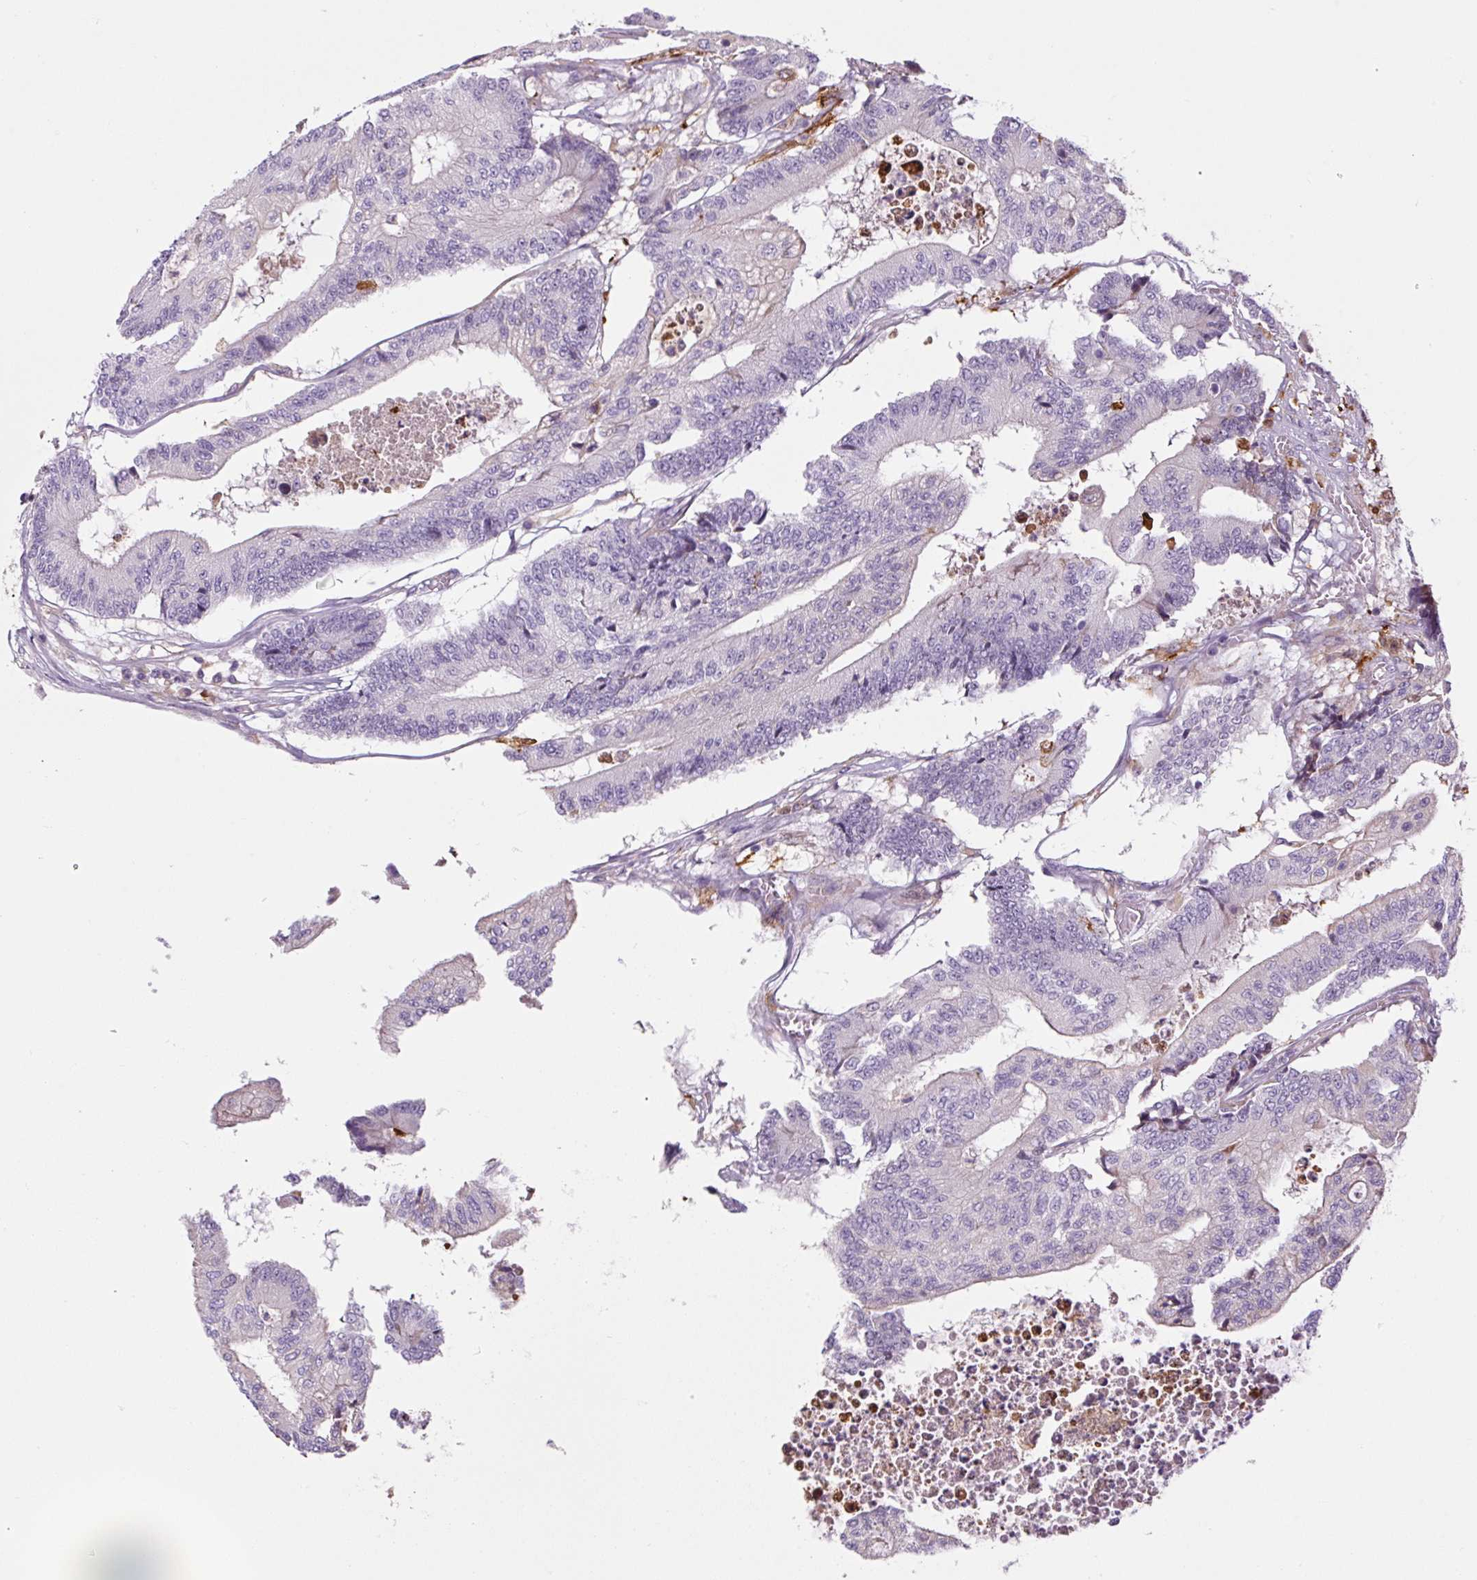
{"staining": {"intensity": "negative", "quantity": "none", "location": "none"}, "tissue": "colorectal cancer", "cell_type": "Tumor cells", "image_type": "cancer", "snomed": [{"axis": "morphology", "description": "Adenocarcinoma, NOS"}, {"axis": "topography", "description": "Colon"}], "caption": "Tumor cells show no significant protein expression in colorectal cancer. (DAB immunohistochemistry (IHC) visualized using brightfield microscopy, high magnification).", "gene": "FUT10", "patient": {"sex": "female", "age": 84}}